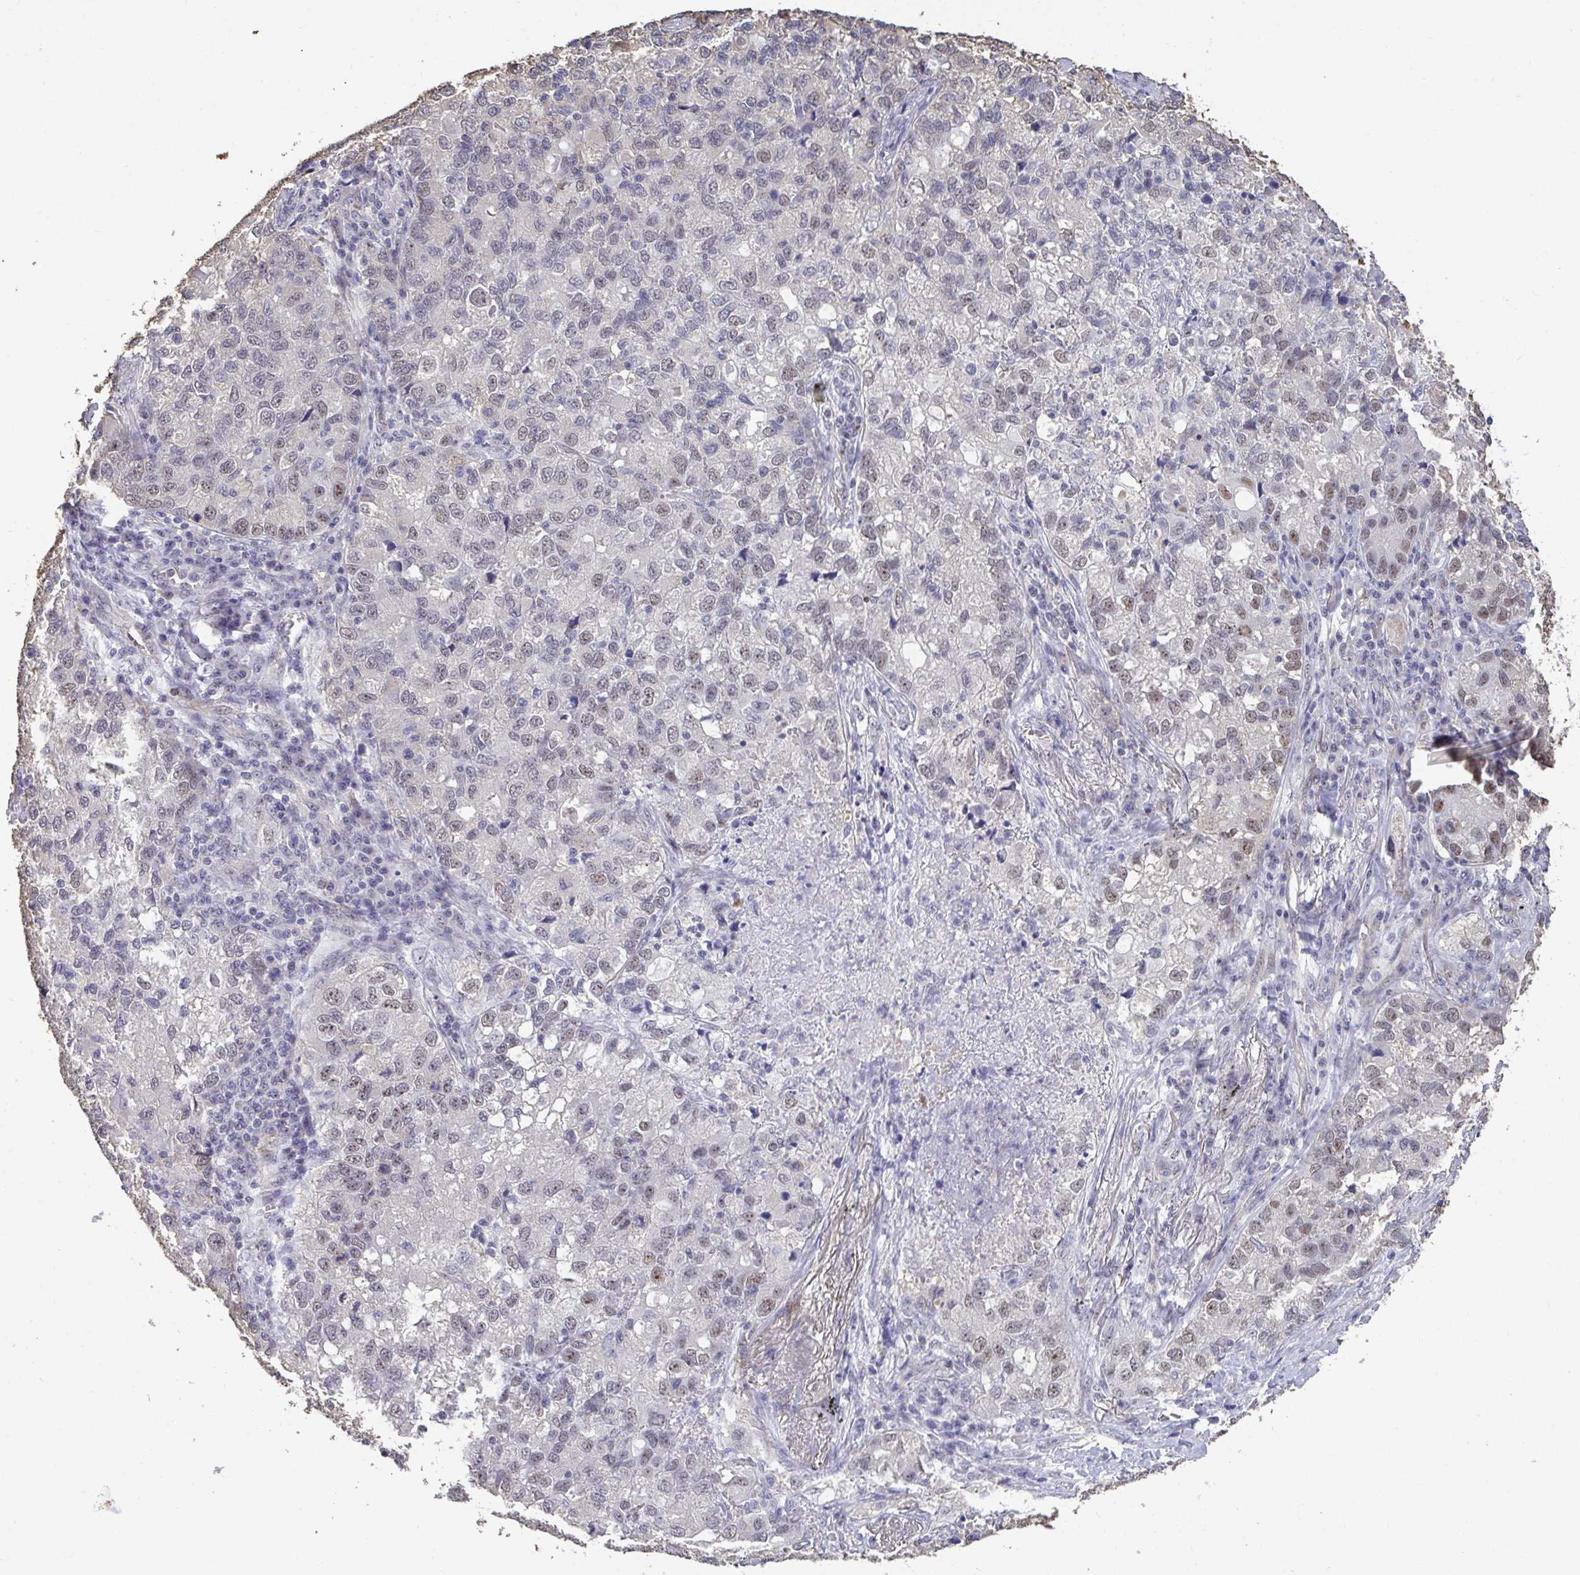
{"staining": {"intensity": "moderate", "quantity": "<25%", "location": "cytoplasmic/membranous"}, "tissue": "lung cancer", "cell_type": "Tumor cells", "image_type": "cancer", "snomed": [{"axis": "morphology", "description": "Normal morphology"}, {"axis": "morphology", "description": "Adenocarcinoma, NOS"}, {"axis": "topography", "description": "Lymph node"}, {"axis": "topography", "description": "Lung"}], "caption": "The micrograph exhibits a brown stain indicating the presence of a protein in the cytoplasmic/membranous of tumor cells in lung adenocarcinoma.", "gene": "SENP3", "patient": {"sex": "female", "age": 51}}